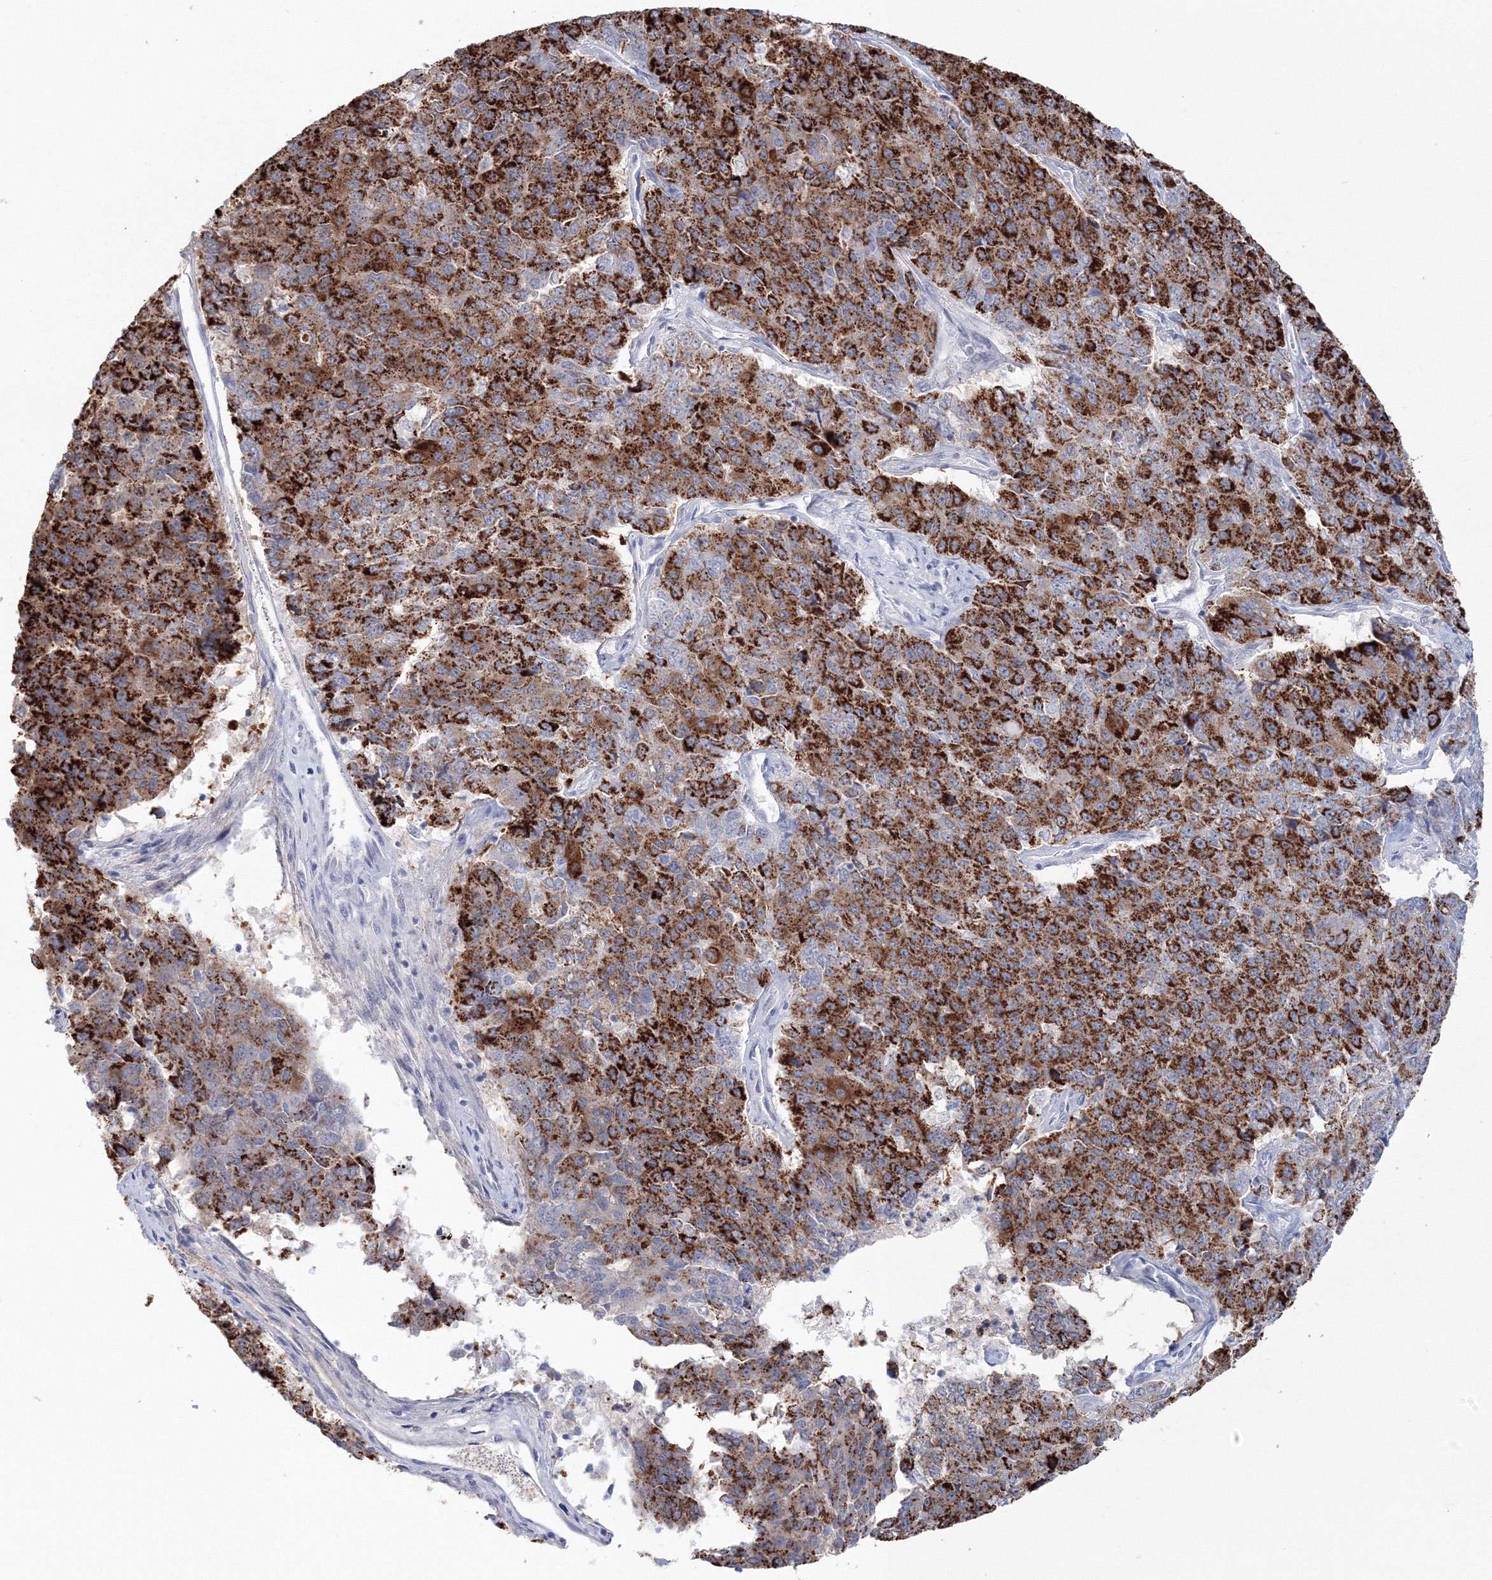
{"staining": {"intensity": "strong", "quantity": ">75%", "location": "cytoplasmic/membranous"}, "tissue": "pancreatic cancer", "cell_type": "Tumor cells", "image_type": "cancer", "snomed": [{"axis": "morphology", "description": "Adenocarcinoma, NOS"}, {"axis": "topography", "description": "Pancreas"}], "caption": "IHC (DAB (3,3'-diaminobenzidine)) staining of human pancreatic adenocarcinoma exhibits strong cytoplasmic/membranous protein positivity in approximately >75% of tumor cells. (DAB (3,3'-diaminobenzidine) = brown stain, brightfield microscopy at high magnification).", "gene": "VSIG1", "patient": {"sex": "male", "age": 50}}